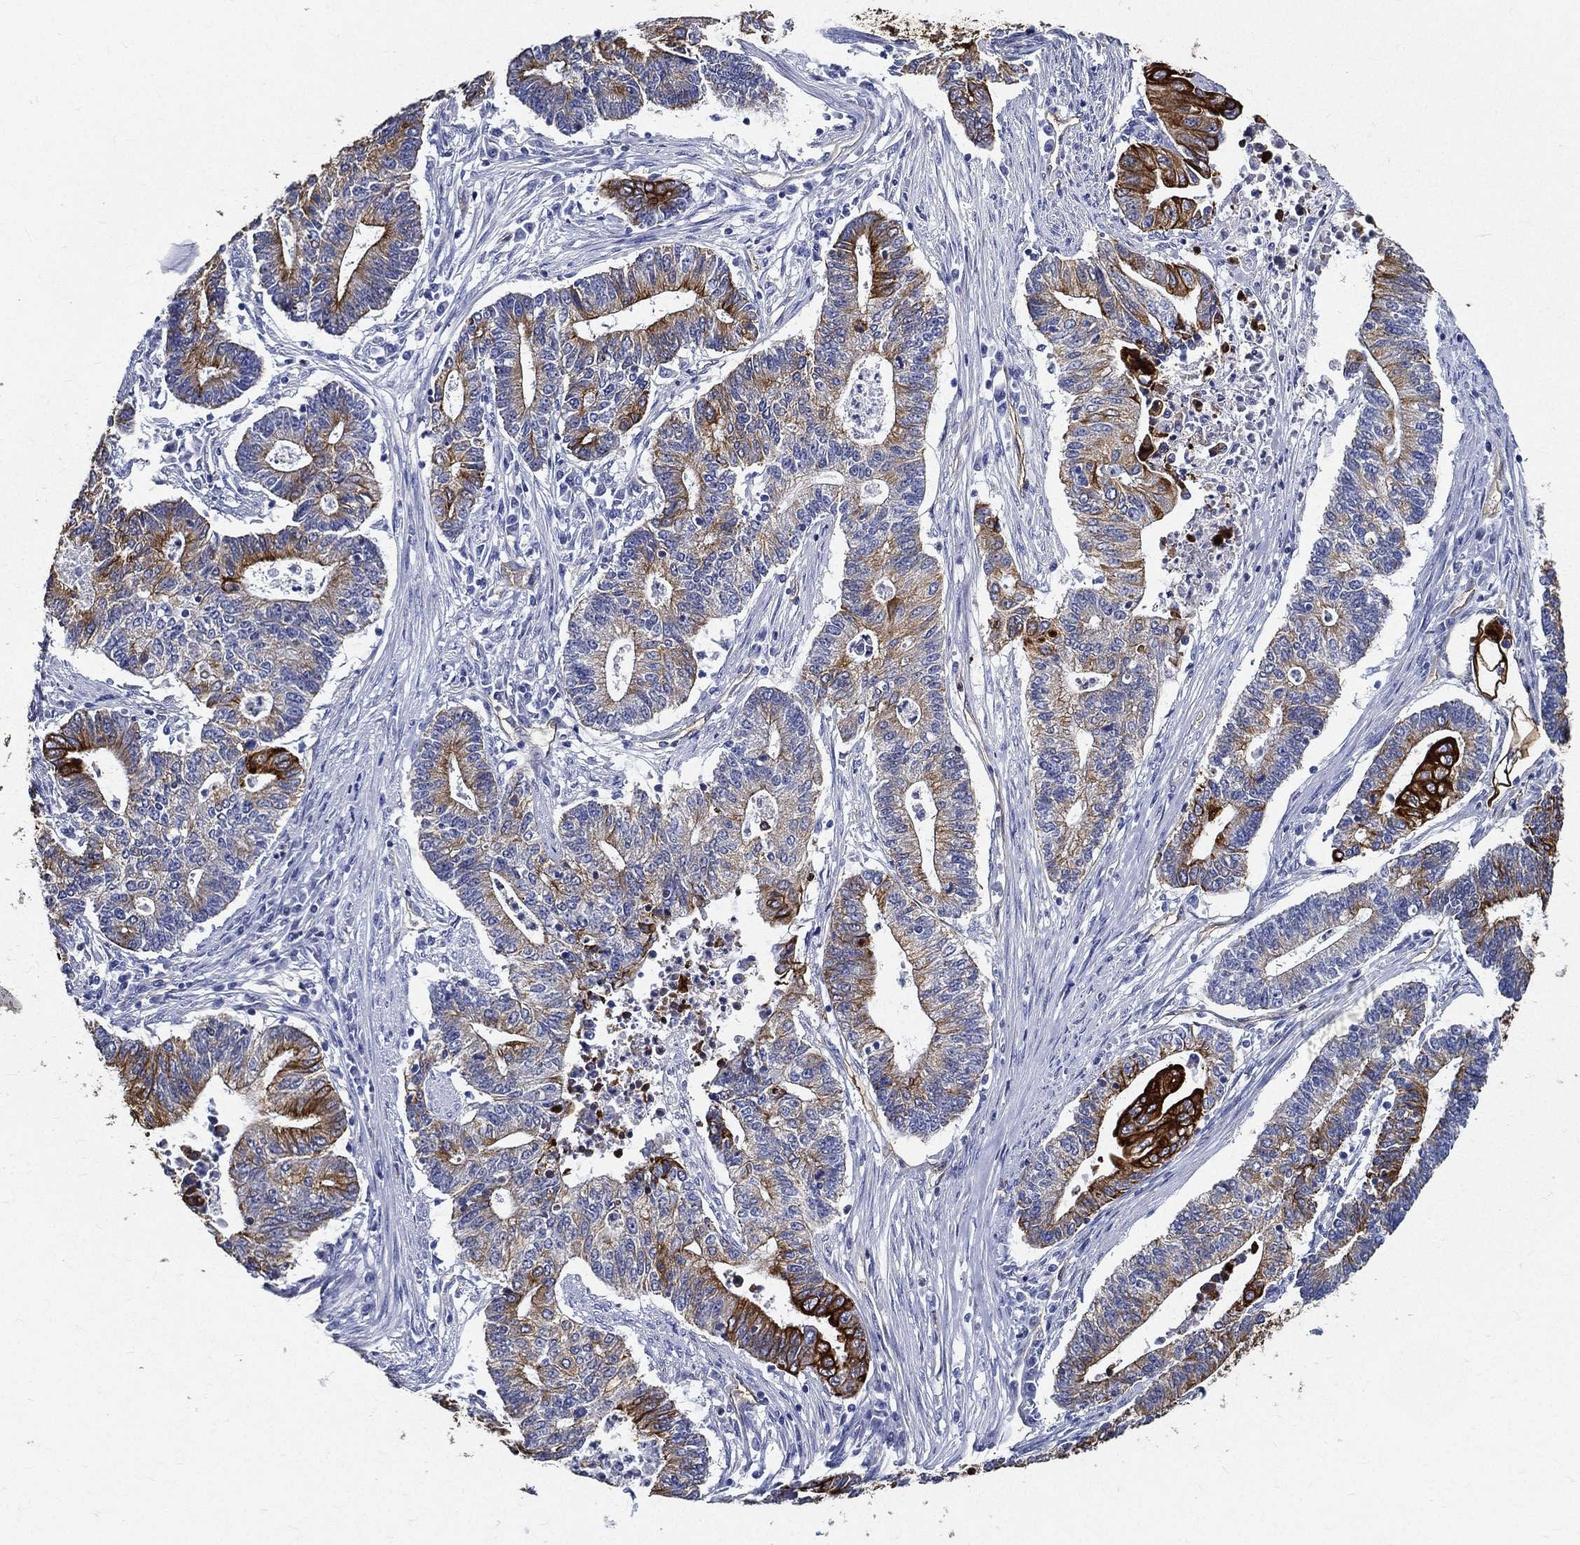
{"staining": {"intensity": "strong", "quantity": "25%-75%", "location": "cytoplasmic/membranous"}, "tissue": "endometrial cancer", "cell_type": "Tumor cells", "image_type": "cancer", "snomed": [{"axis": "morphology", "description": "Adenocarcinoma, NOS"}, {"axis": "topography", "description": "Uterus"}, {"axis": "topography", "description": "Endometrium"}], "caption": "Adenocarcinoma (endometrial) tissue exhibits strong cytoplasmic/membranous expression in approximately 25%-75% of tumor cells, visualized by immunohistochemistry.", "gene": "NEDD9", "patient": {"sex": "female", "age": 54}}